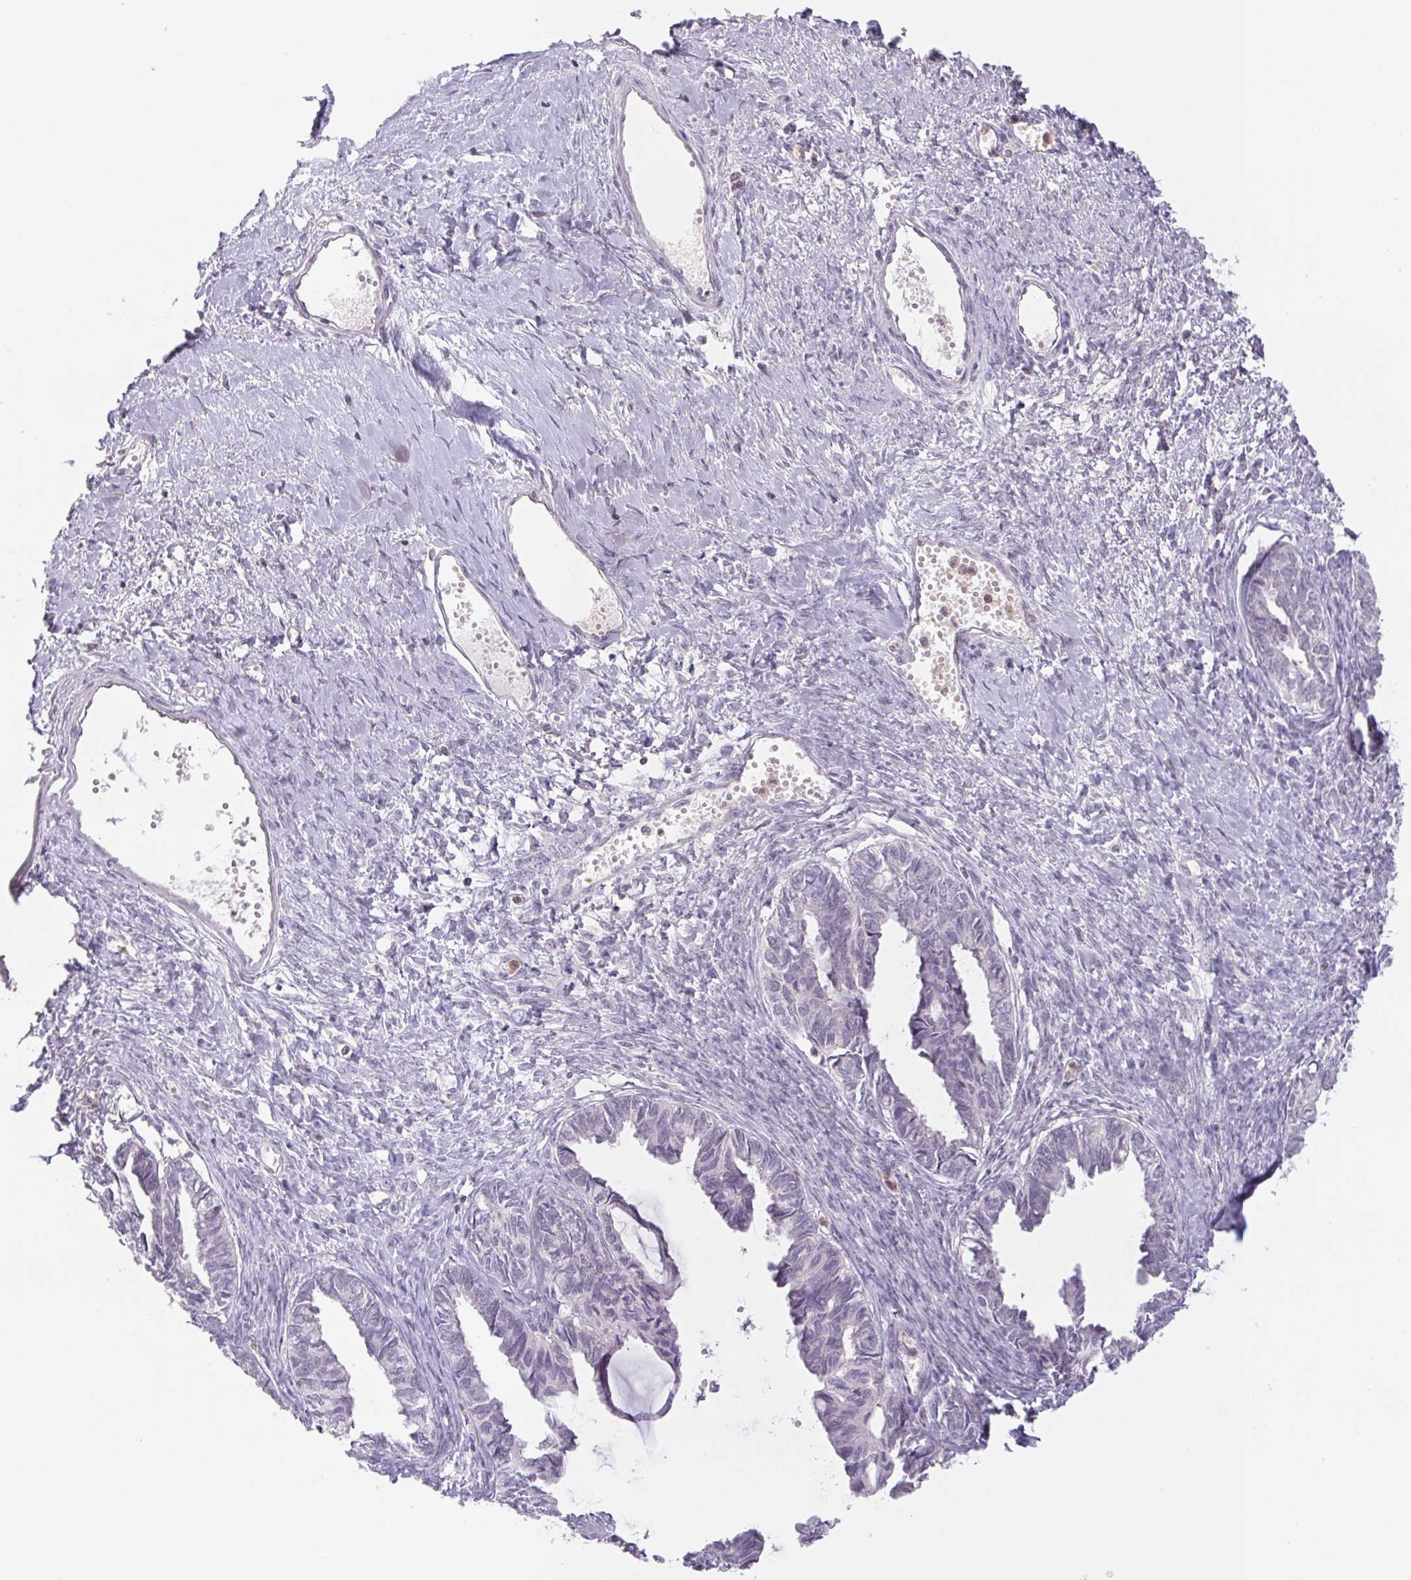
{"staining": {"intensity": "negative", "quantity": "none", "location": "none"}, "tissue": "ovarian cancer", "cell_type": "Tumor cells", "image_type": "cancer", "snomed": [{"axis": "morphology", "description": "Cystadenocarcinoma, mucinous, NOS"}, {"axis": "topography", "description": "Ovary"}], "caption": "Immunohistochemistry histopathology image of neoplastic tissue: human ovarian mucinous cystadenocarcinoma stained with DAB (3,3'-diaminobenzidine) exhibits no significant protein expression in tumor cells. Brightfield microscopy of IHC stained with DAB (3,3'-diaminobenzidine) (brown) and hematoxylin (blue), captured at high magnification.", "gene": "KIF26A", "patient": {"sex": "female", "age": 61}}